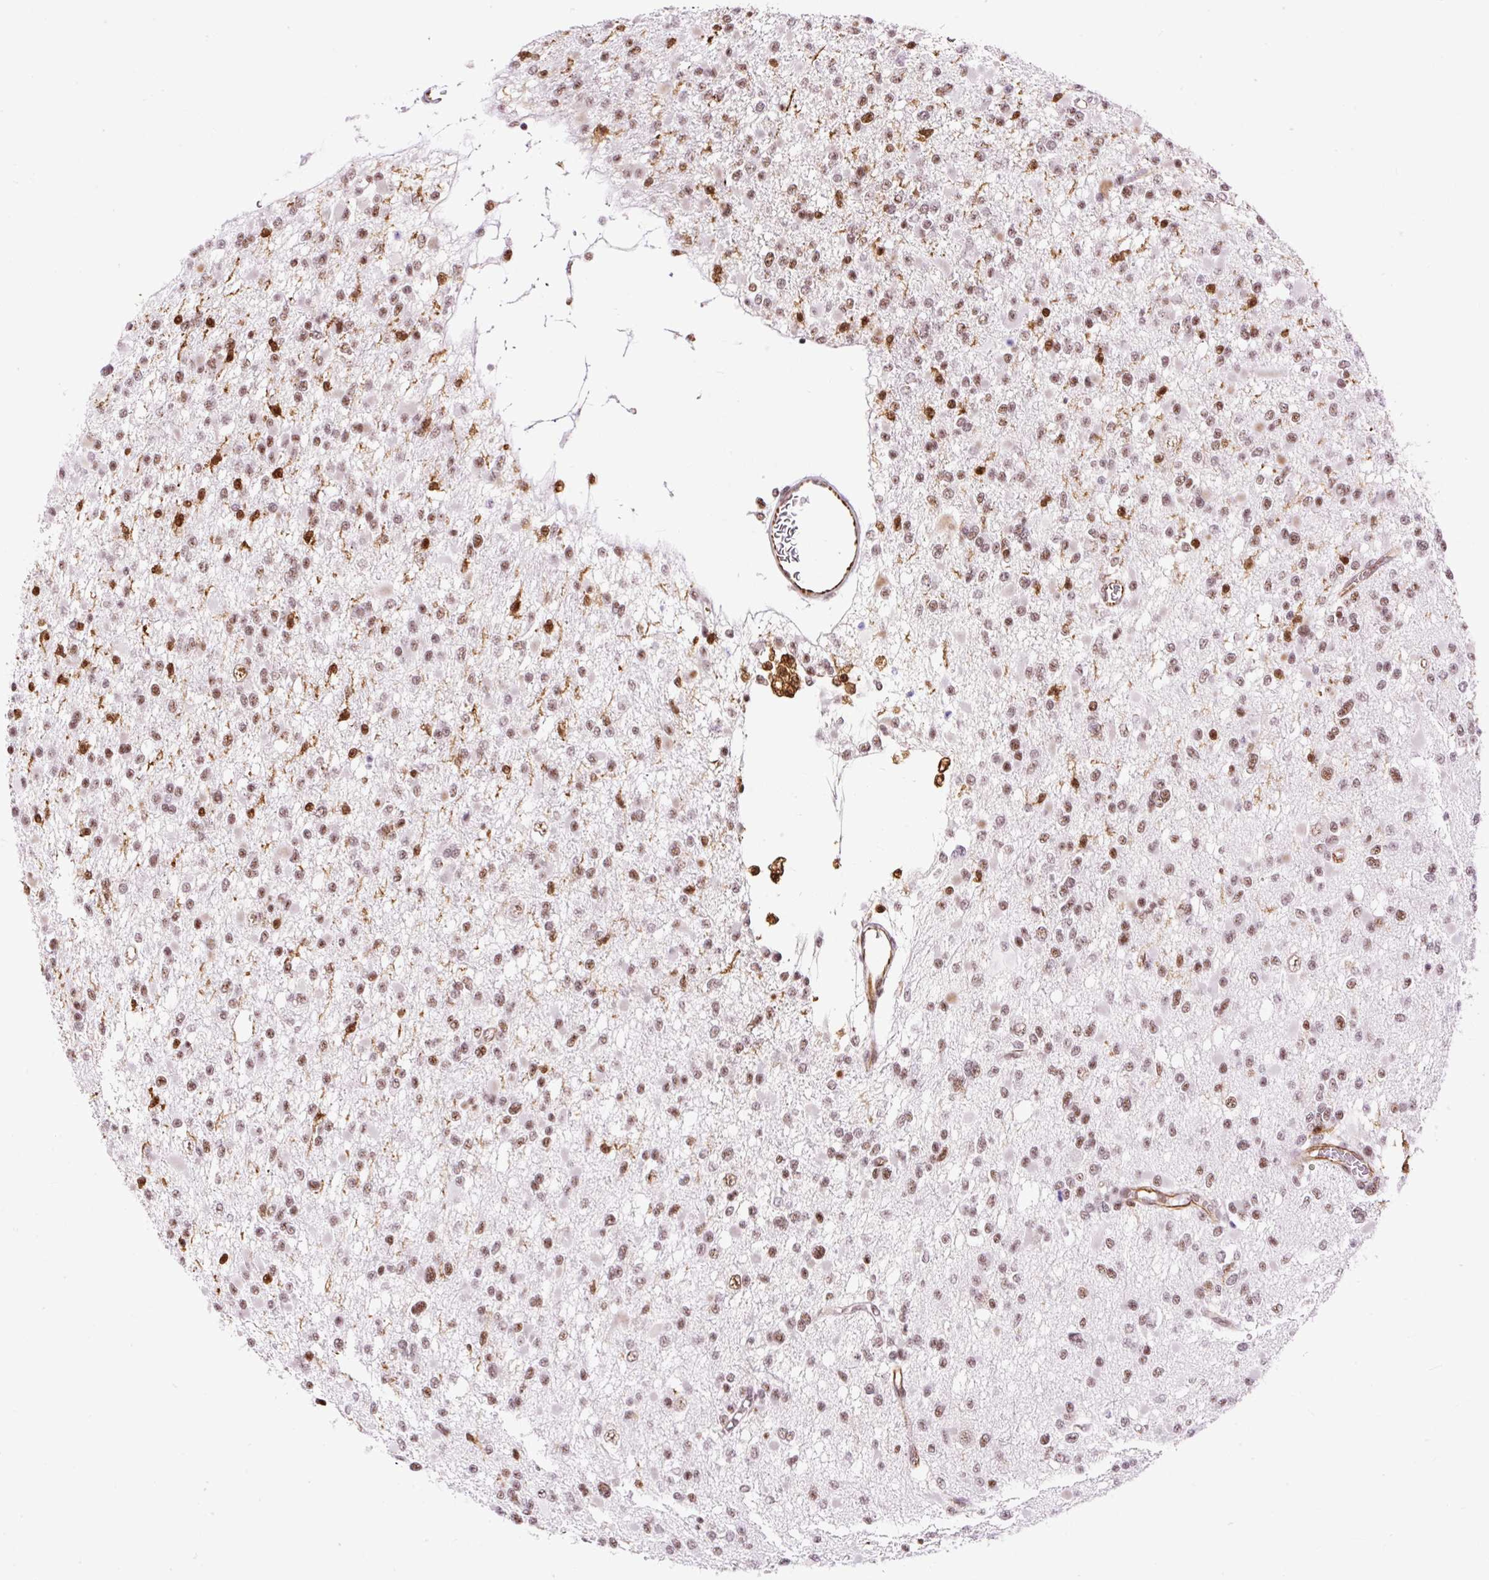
{"staining": {"intensity": "moderate", "quantity": ">75%", "location": "nuclear"}, "tissue": "glioma", "cell_type": "Tumor cells", "image_type": "cancer", "snomed": [{"axis": "morphology", "description": "Glioma, malignant, Low grade"}, {"axis": "topography", "description": "Brain"}], "caption": "Tumor cells demonstrate moderate nuclear staining in approximately >75% of cells in malignant glioma (low-grade).", "gene": "LUC7L2", "patient": {"sex": "female", "age": 22}}